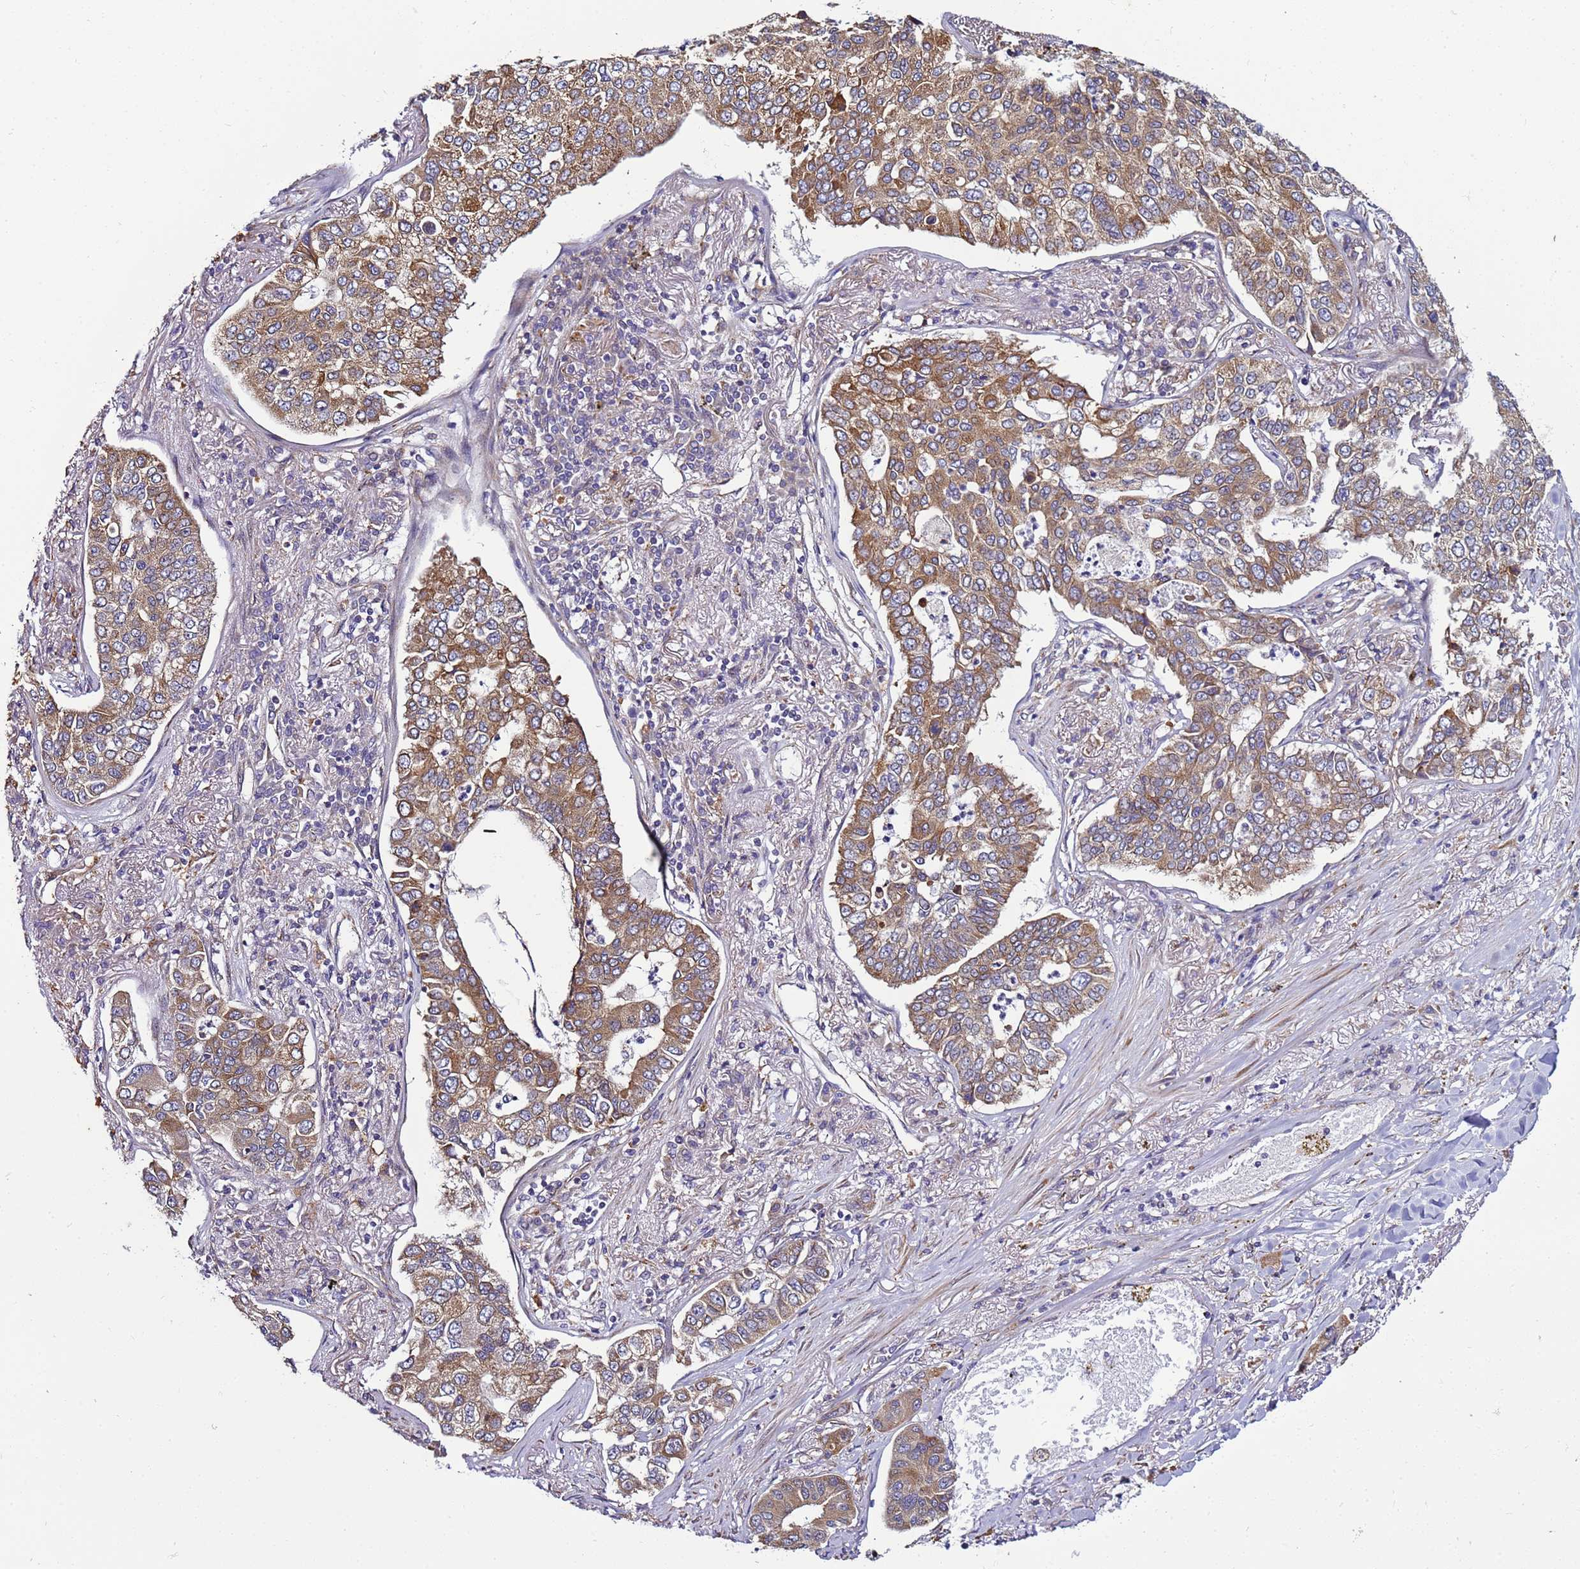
{"staining": {"intensity": "moderate", "quantity": ">75%", "location": "cytoplasmic/membranous"}, "tissue": "lung cancer", "cell_type": "Tumor cells", "image_type": "cancer", "snomed": [{"axis": "morphology", "description": "Adenocarcinoma, NOS"}, {"axis": "topography", "description": "Lung"}], "caption": "Immunohistochemistry (DAB) staining of human lung cancer shows moderate cytoplasmic/membranous protein positivity in about >75% of tumor cells.", "gene": "MCRIP1", "patient": {"sex": "male", "age": 49}}